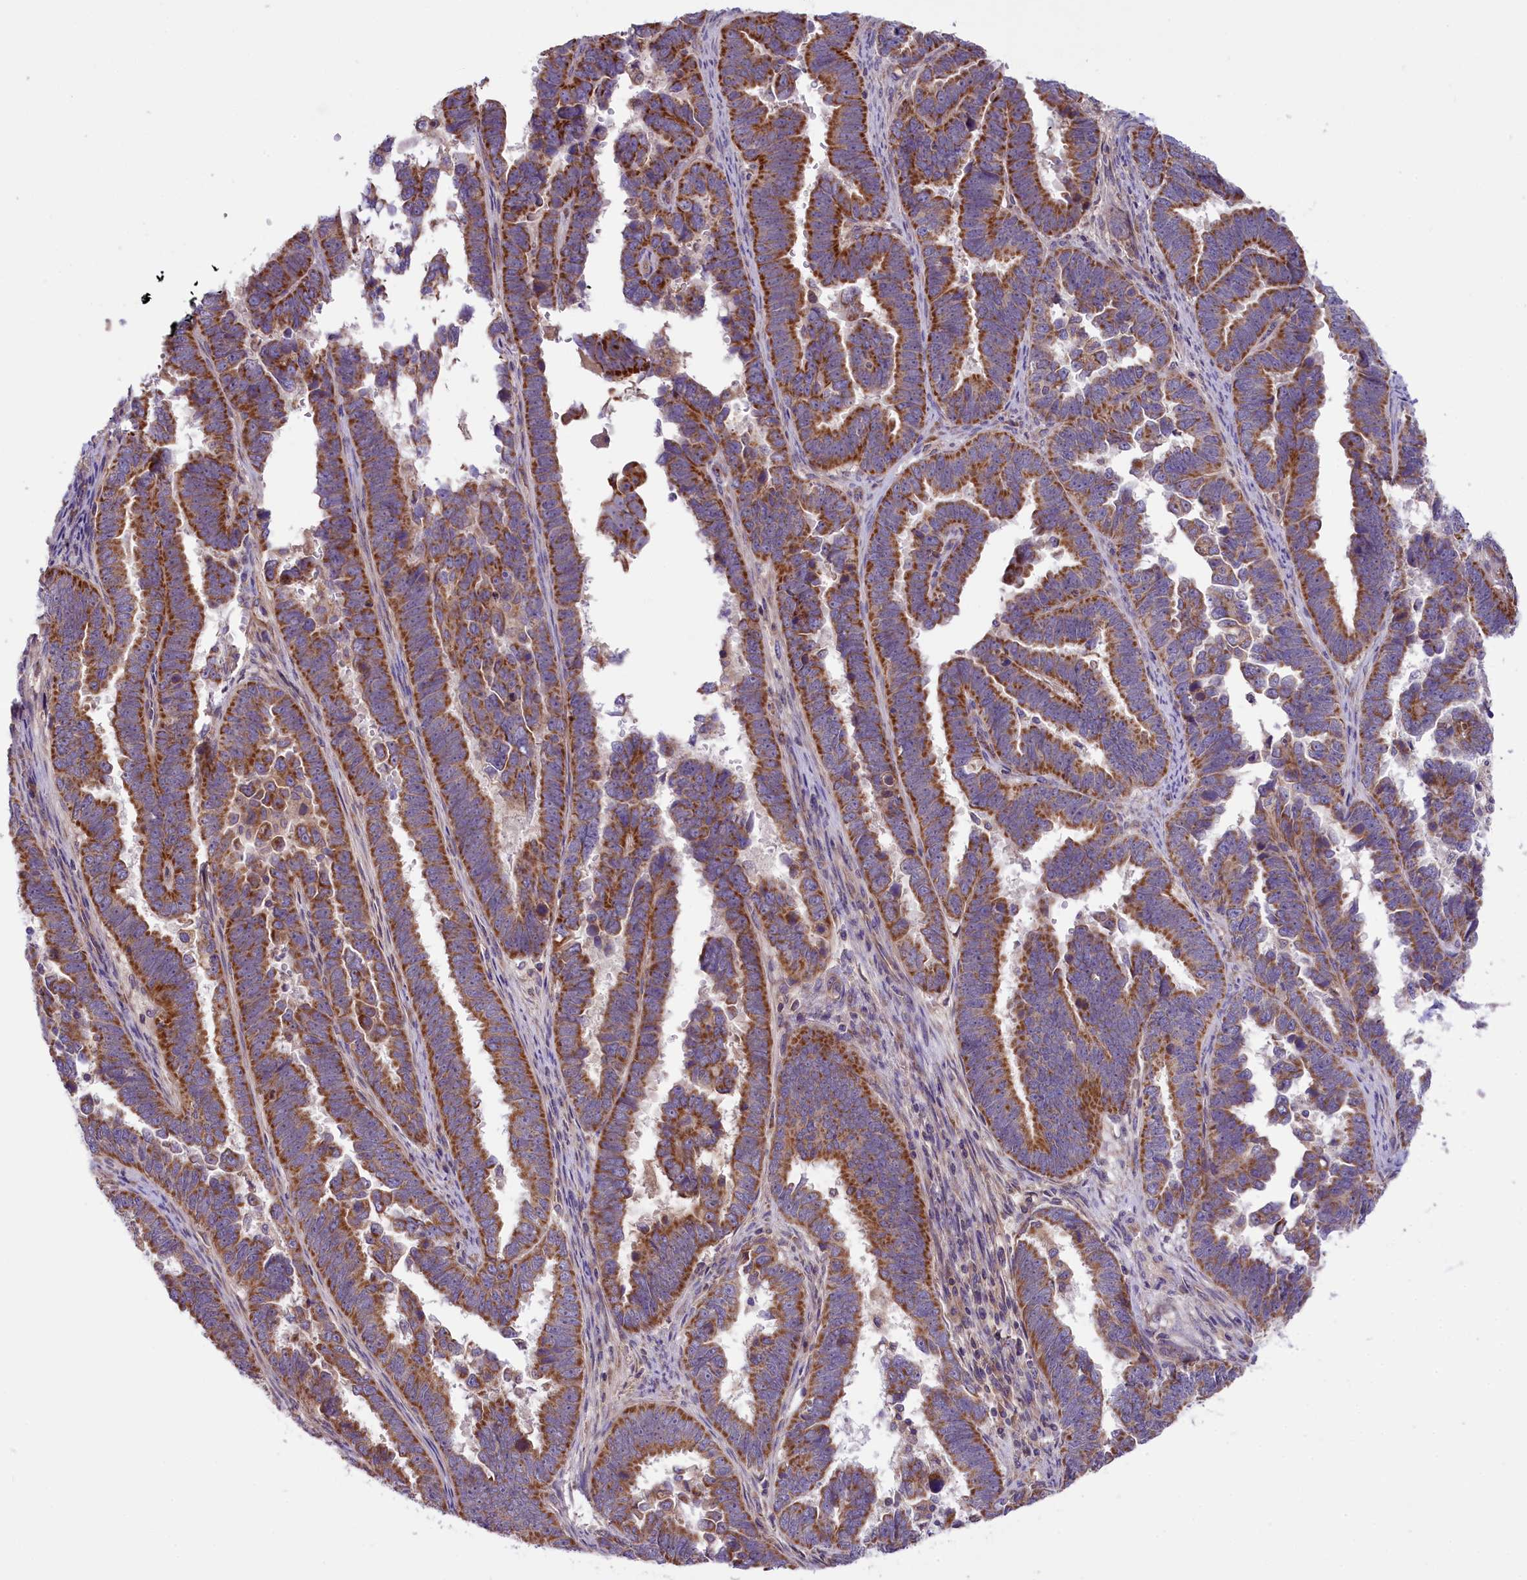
{"staining": {"intensity": "strong", "quantity": ">75%", "location": "cytoplasmic/membranous"}, "tissue": "endometrial cancer", "cell_type": "Tumor cells", "image_type": "cancer", "snomed": [{"axis": "morphology", "description": "Adenocarcinoma, NOS"}, {"axis": "topography", "description": "Endometrium"}], "caption": "The micrograph reveals a brown stain indicating the presence of a protein in the cytoplasmic/membranous of tumor cells in endometrial adenocarcinoma. (DAB (3,3'-diaminobenzidine) IHC, brown staining for protein, blue staining for nuclei).", "gene": "DNAJB9", "patient": {"sex": "female", "age": 75}}